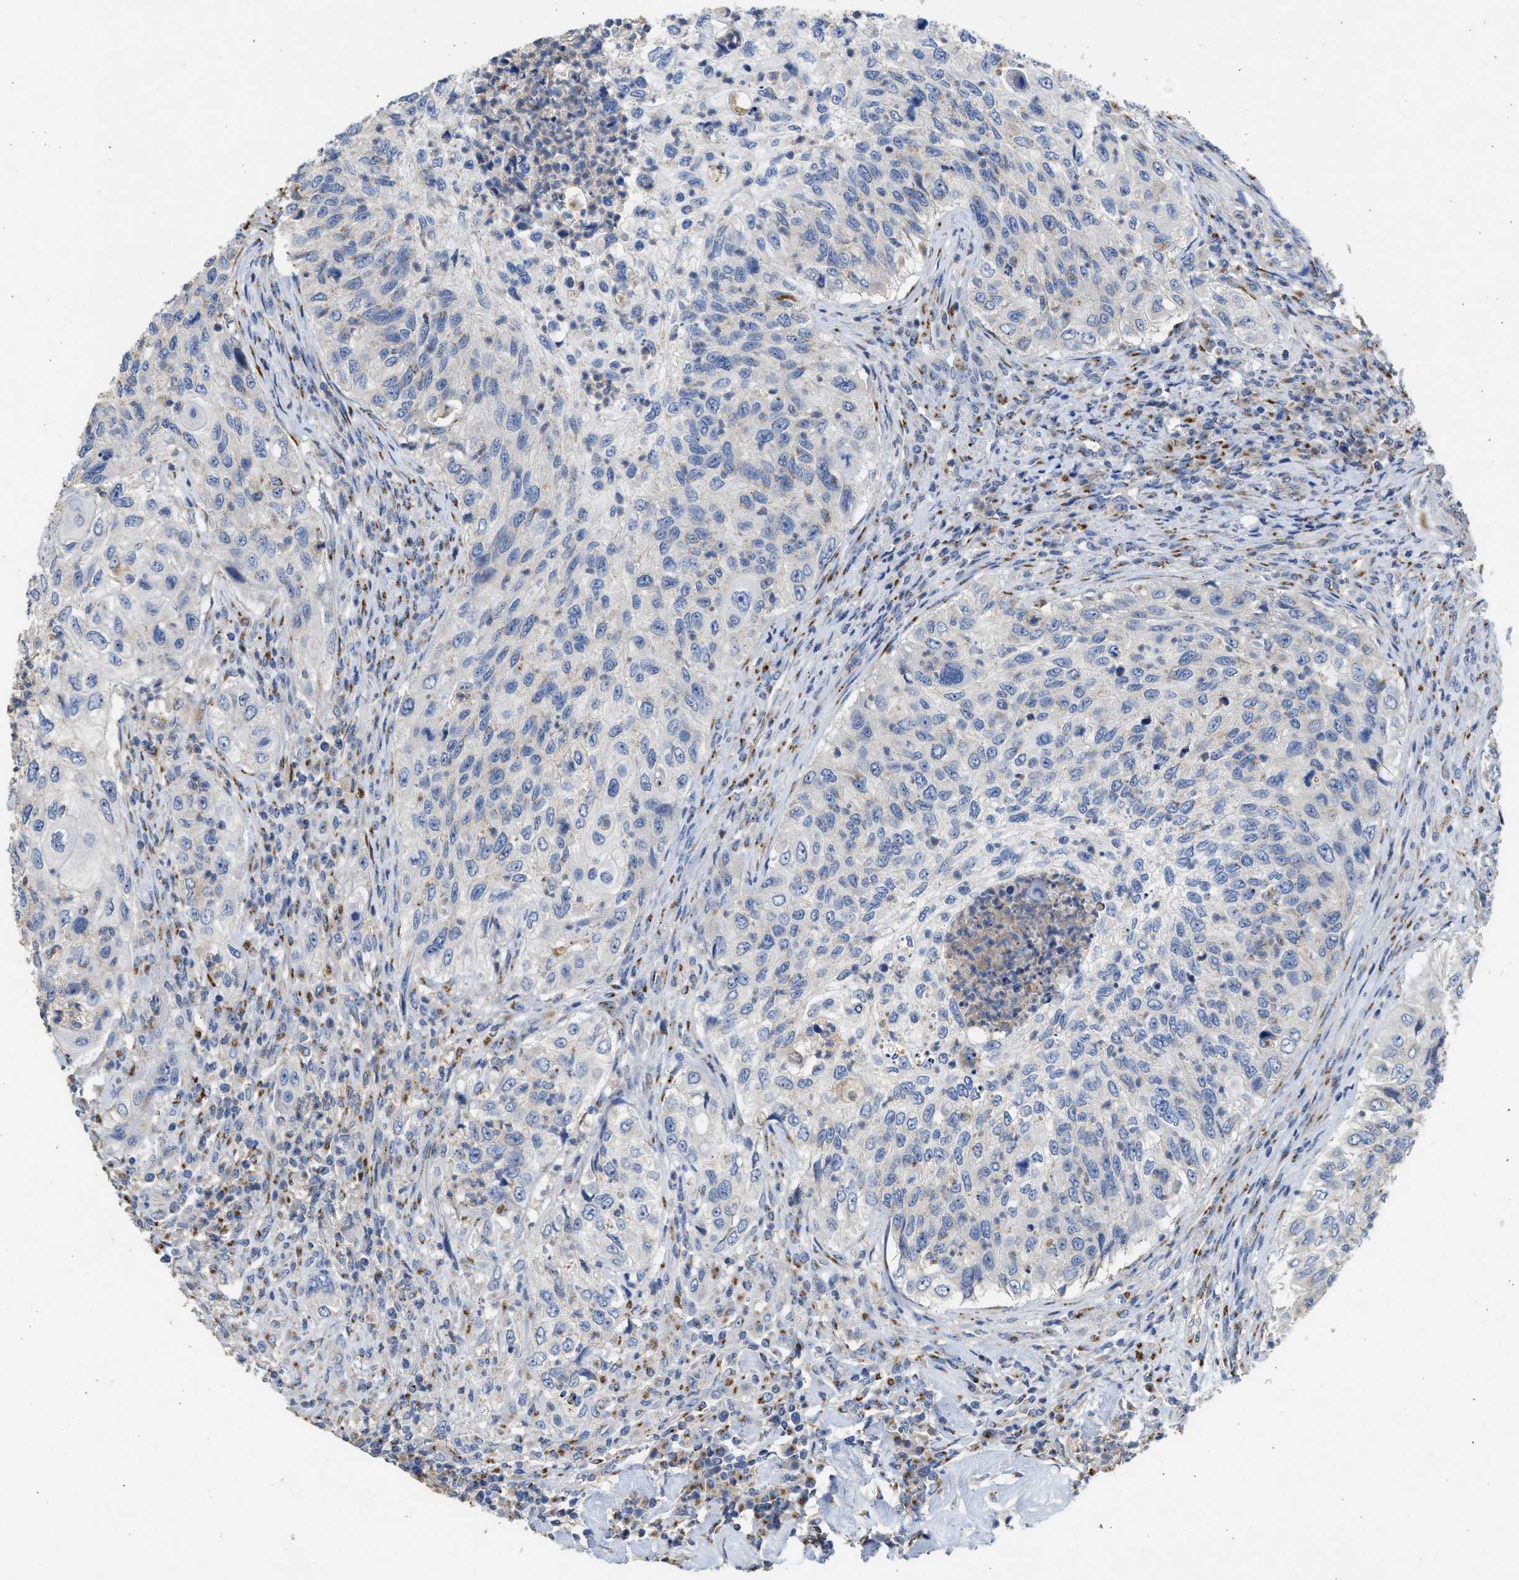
{"staining": {"intensity": "negative", "quantity": "none", "location": "none"}, "tissue": "urothelial cancer", "cell_type": "Tumor cells", "image_type": "cancer", "snomed": [{"axis": "morphology", "description": "Urothelial carcinoma, High grade"}, {"axis": "topography", "description": "Urinary bladder"}], "caption": "An IHC image of urothelial cancer is shown. There is no staining in tumor cells of urothelial cancer.", "gene": "IPO8", "patient": {"sex": "female", "age": 60}}